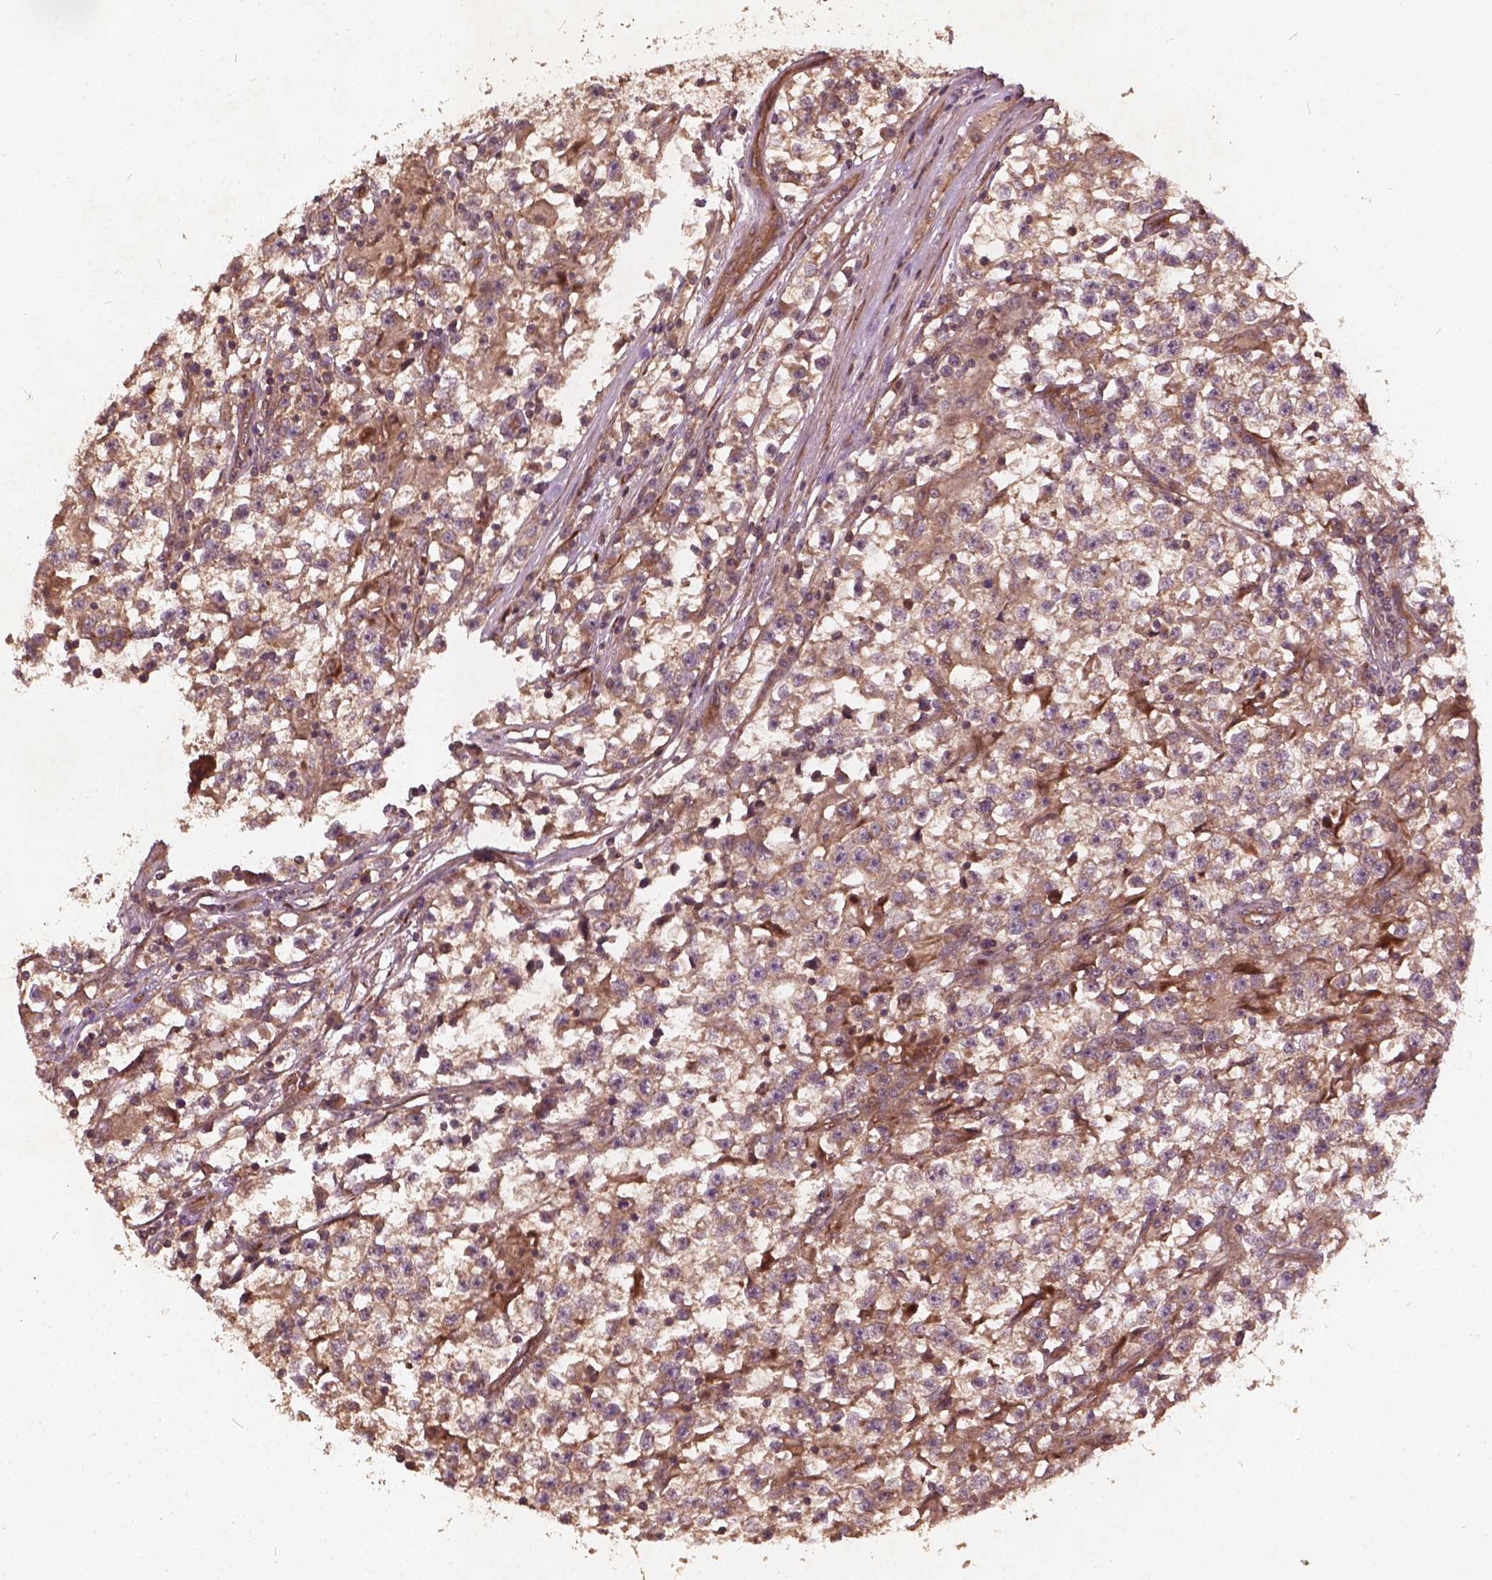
{"staining": {"intensity": "moderate", "quantity": ">75%", "location": "cytoplasmic/membranous"}, "tissue": "testis cancer", "cell_type": "Tumor cells", "image_type": "cancer", "snomed": [{"axis": "morphology", "description": "Seminoma, NOS"}, {"axis": "topography", "description": "Testis"}], "caption": "A histopathology image of human testis cancer (seminoma) stained for a protein reveals moderate cytoplasmic/membranous brown staining in tumor cells.", "gene": "UBXN2A", "patient": {"sex": "male", "age": 31}}